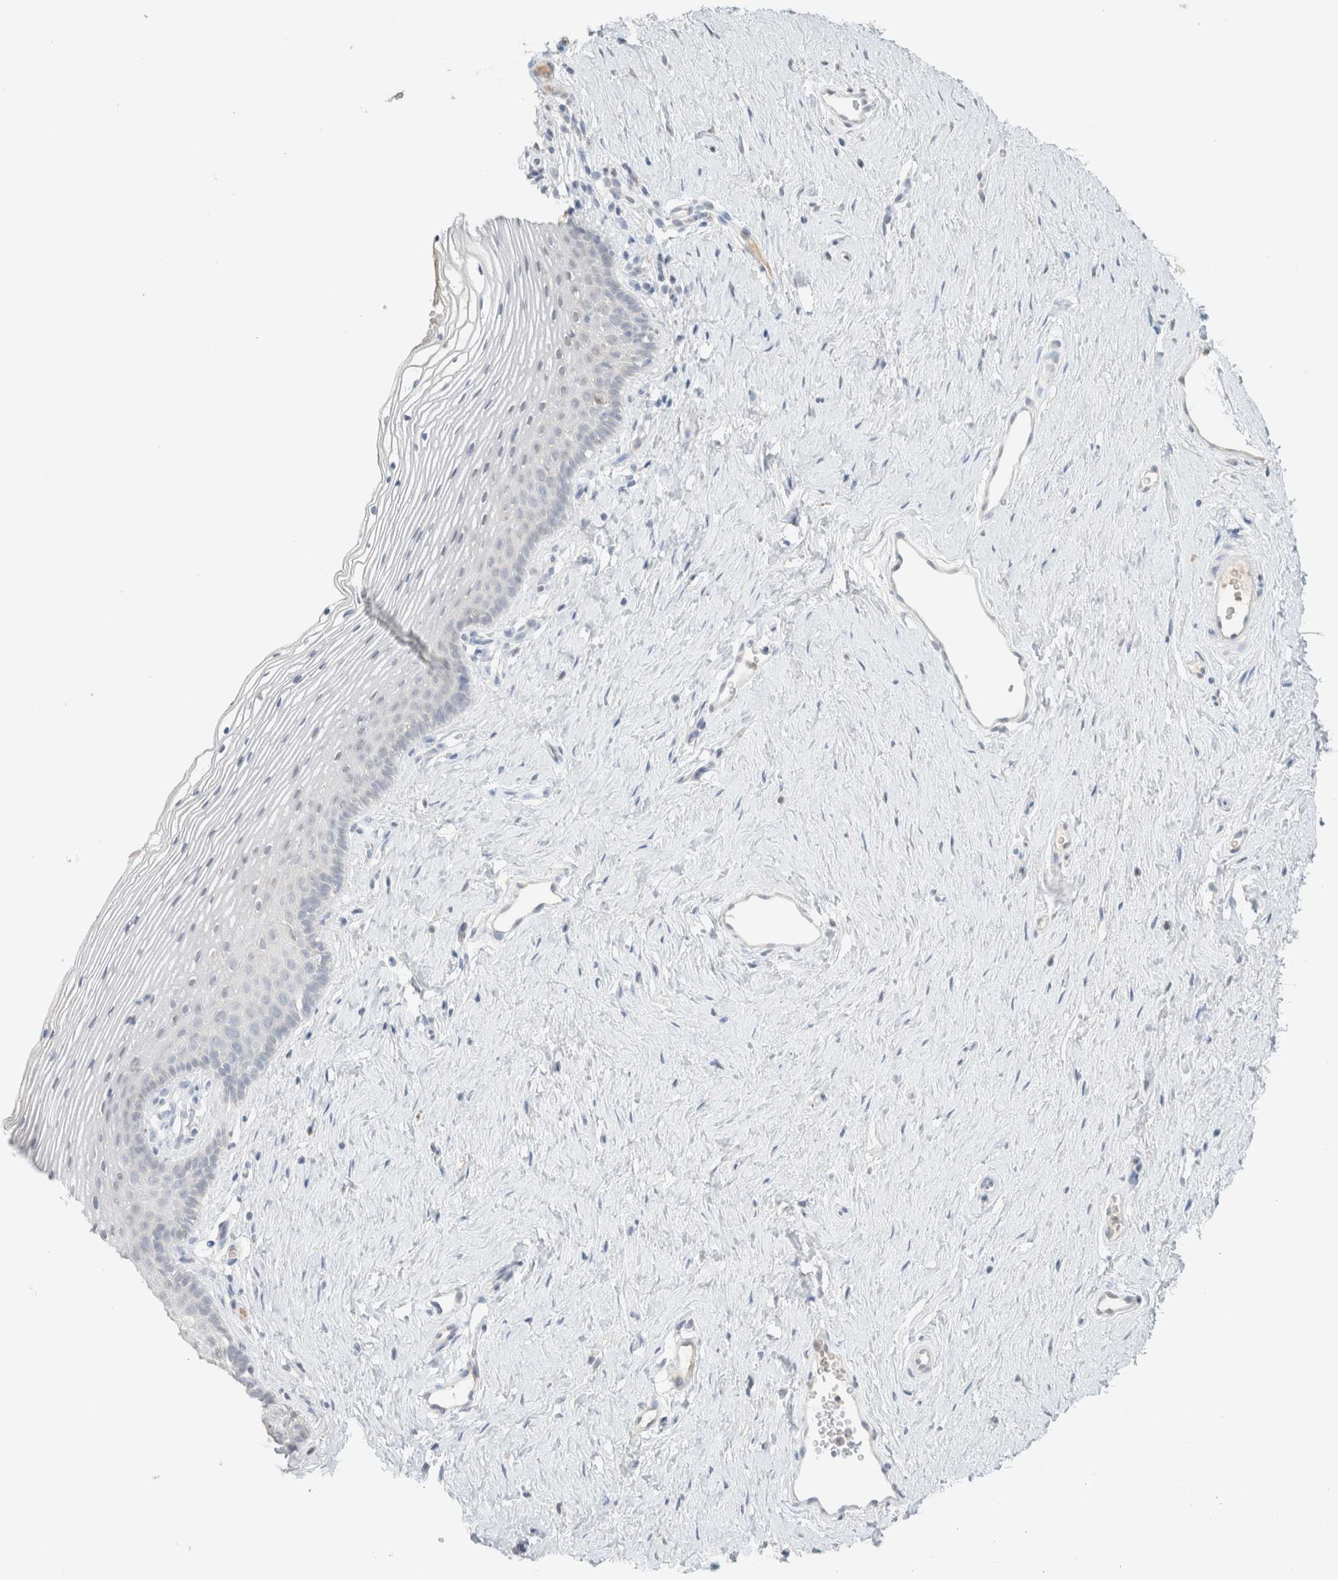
{"staining": {"intensity": "negative", "quantity": "none", "location": "none"}, "tissue": "vagina", "cell_type": "Squamous epithelial cells", "image_type": "normal", "snomed": [{"axis": "morphology", "description": "Normal tissue, NOS"}, {"axis": "topography", "description": "Vagina"}], "caption": "Squamous epithelial cells show no significant positivity in normal vagina. The staining is performed using DAB brown chromogen with nuclei counter-stained in using hematoxylin.", "gene": "CPA1", "patient": {"sex": "female", "age": 32}}